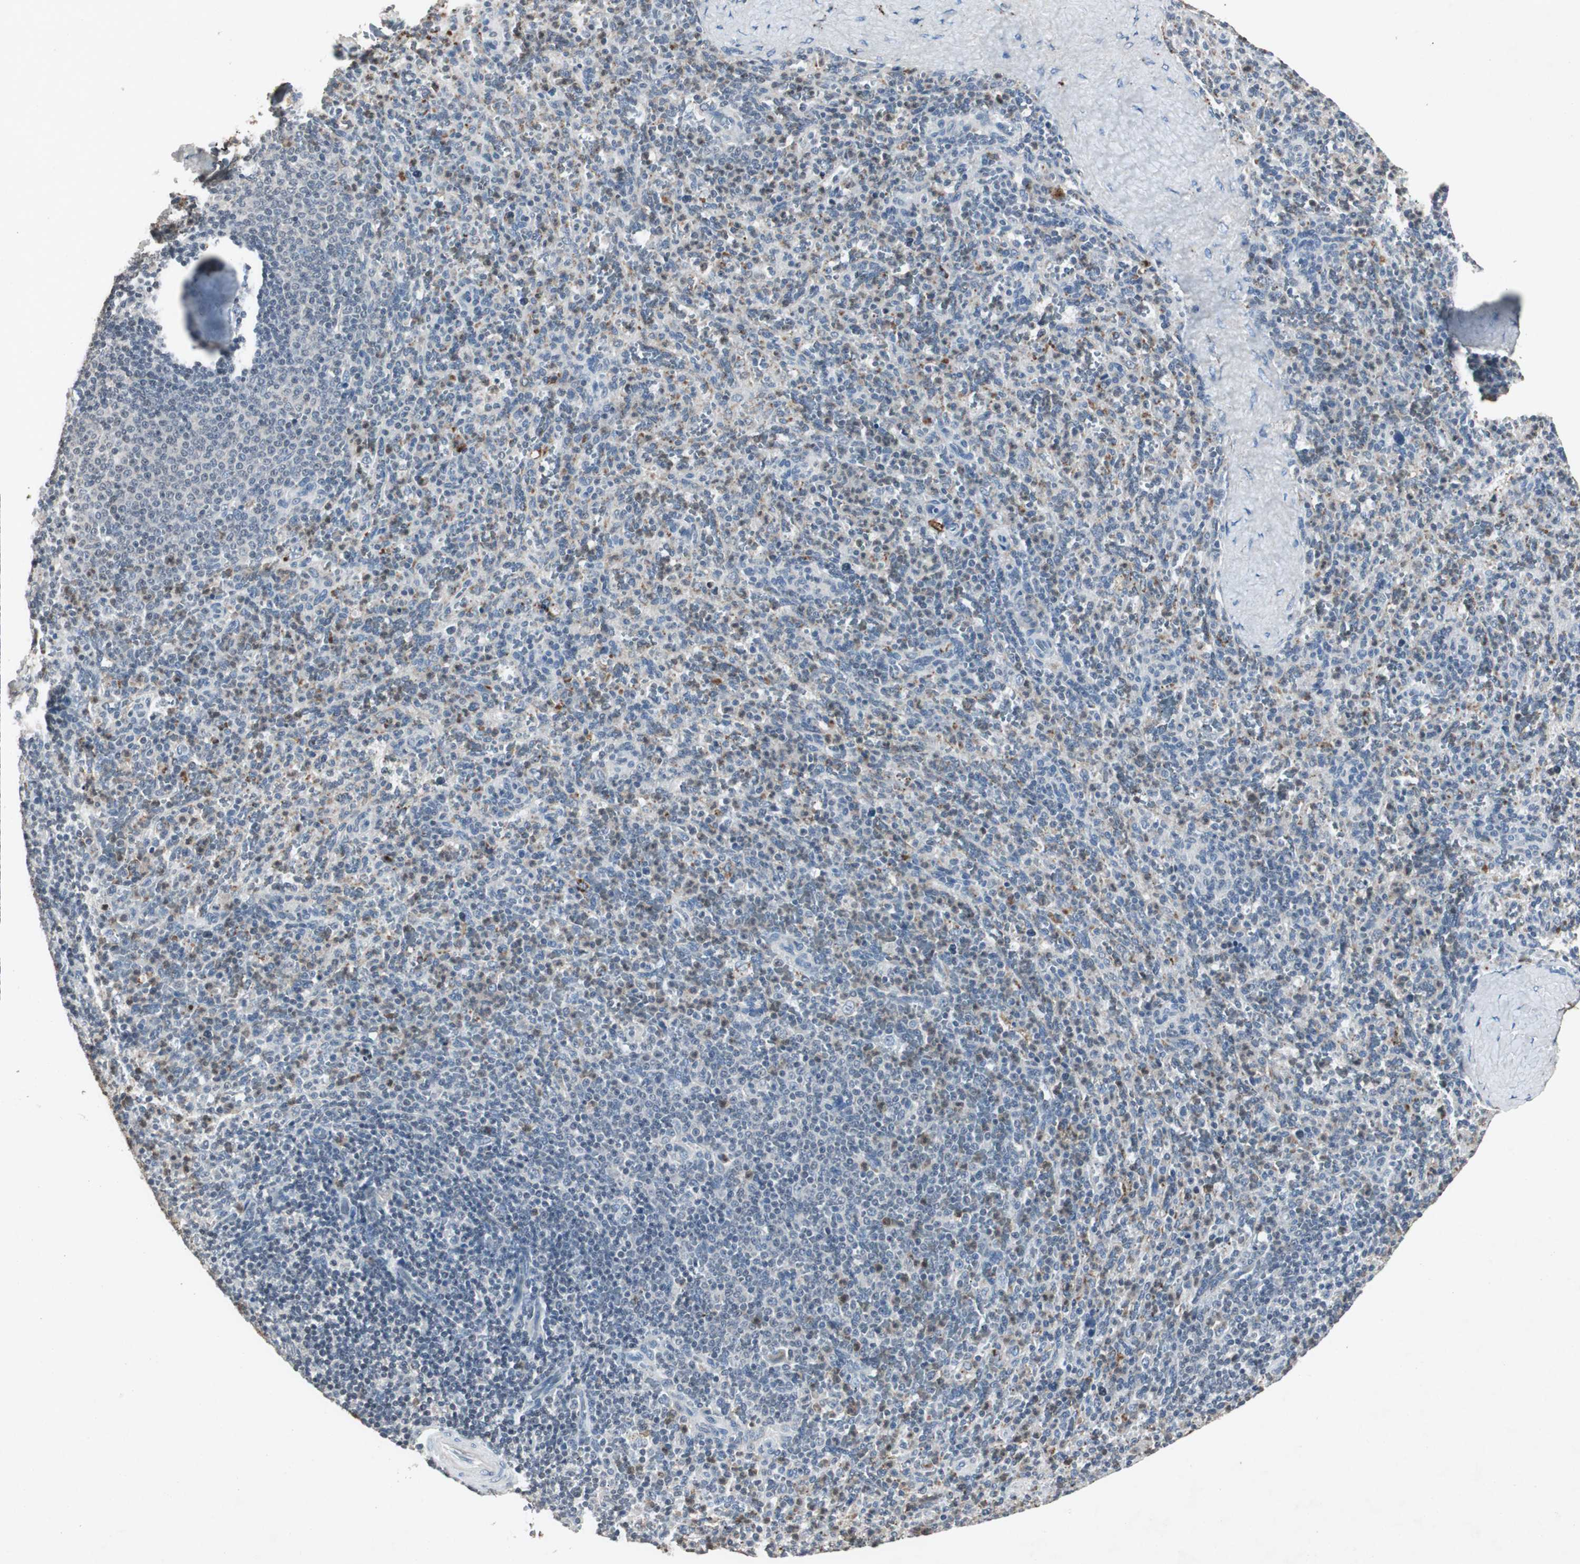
{"staining": {"intensity": "negative", "quantity": "none", "location": "none"}, "tissue": "spleen", "cell_type": "Cells in red pulp", "image_type": "normal", "snomed": [{"axis": "morphology", "description": "Normal tissue, NOS"}, {"axis": "topography", "description": "Spleen"}], "caption": "This is a histopathology image of immunohistochemistry (IHC) staining of benign spleen, which shows no positivity in cells in red pulp. The staining is performed using DAB (3,3'-diaminobenzidine) brown chromogen with nuclei counter-stained in using hematoxylin.", "gene": "ADNP2", "patient": {"sex": "male", "age": 36}}